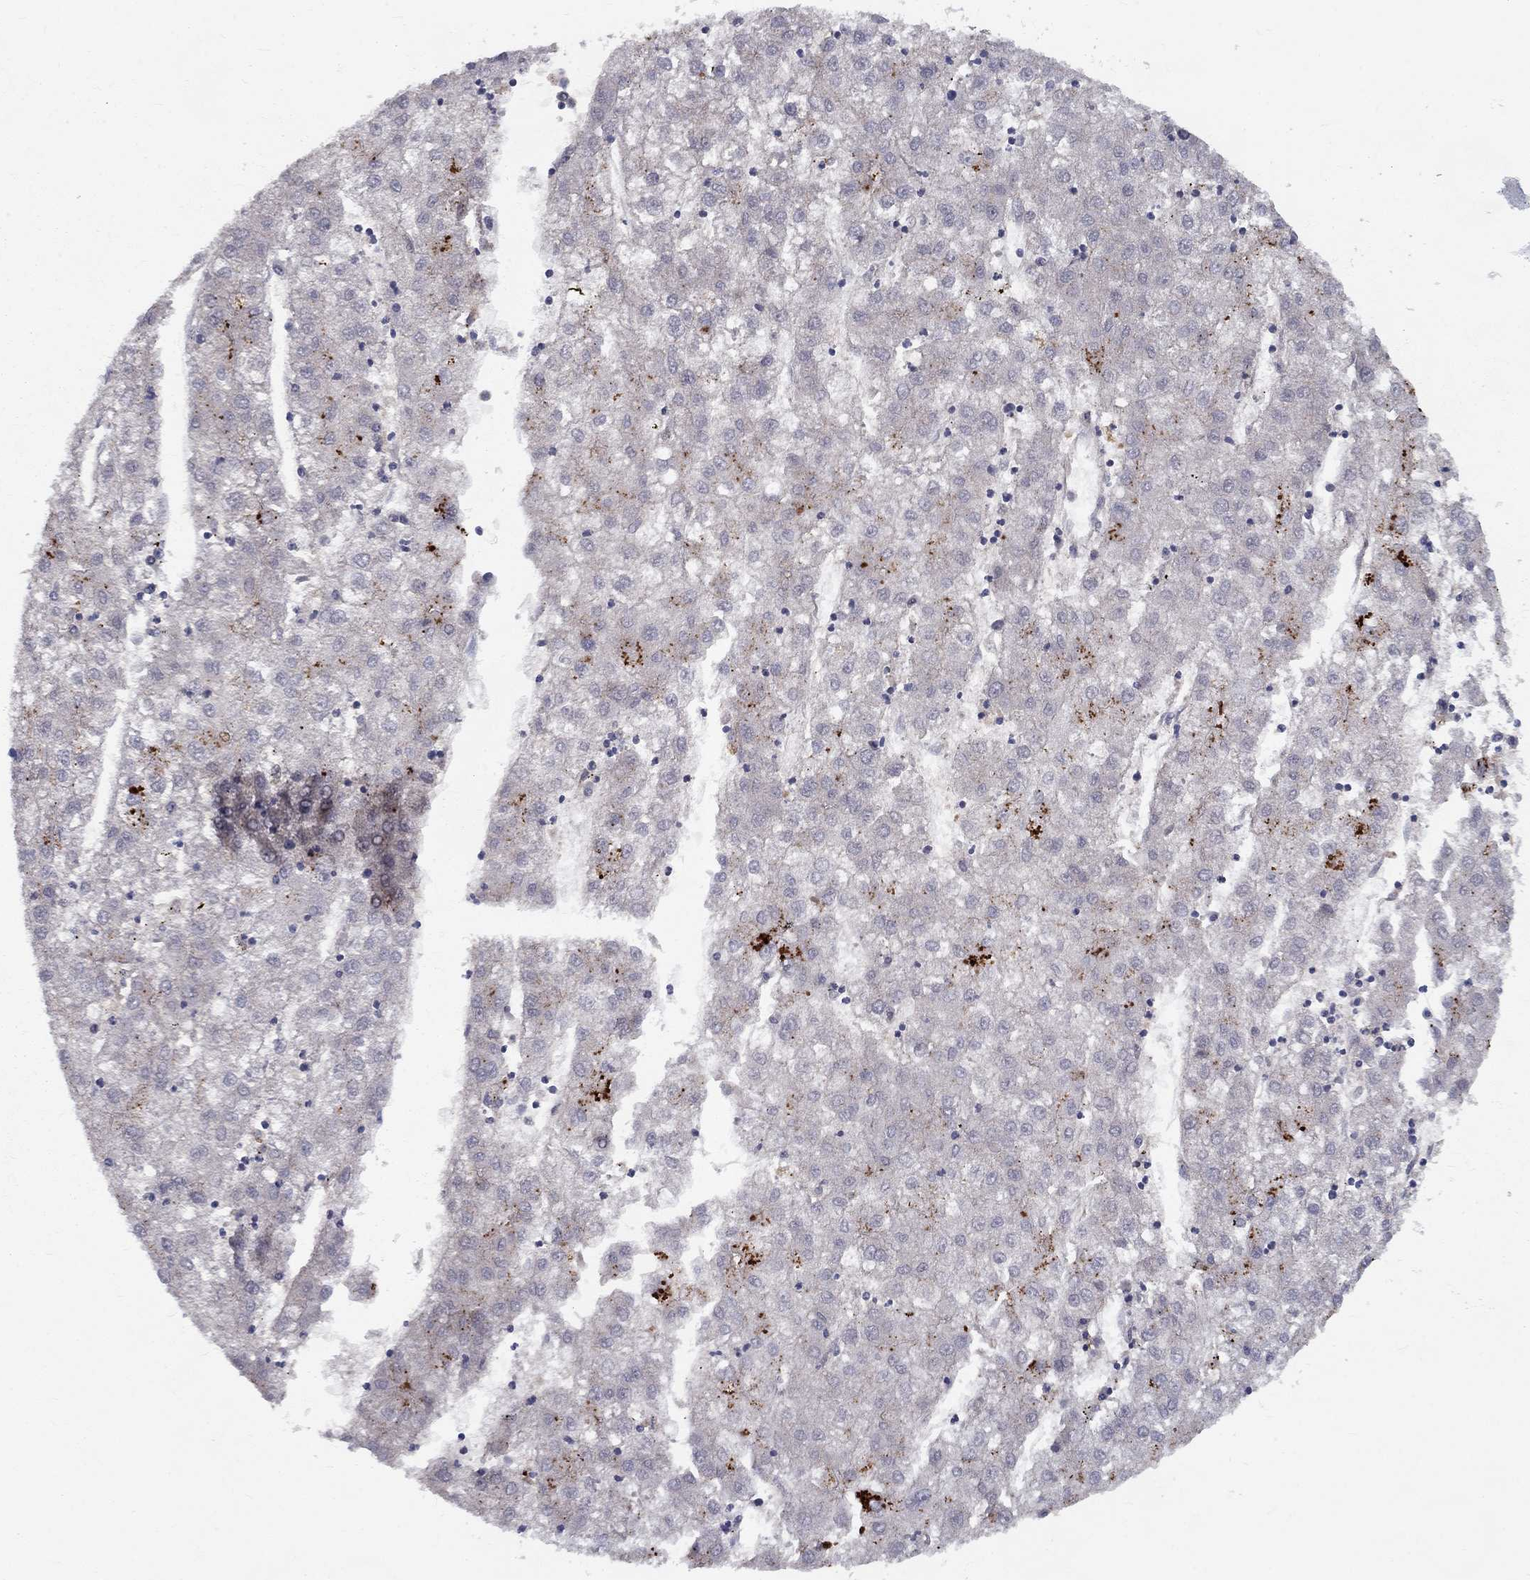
{"staining": {"intensity": "strong", "quantity": "25%-75%", "location": "cytoplasmic/membranous"}, "tissue": "liver cancer", "cell_type": "Tumor cells", "image_type": "cancer", "snomed": [{"axis": "morphology", "description": "Carcinoma, Hepatocellular, NOS"}, {"axis": "topography", "description": "Liver"}], "caption": "Liver cancer stained with a brown dye displays strong cytoplasmic/membranous positive positivity in about 25%-75% of tumor cells.", "gene": "EPDR1", "patient": {"sex": "male", "age": 72}}